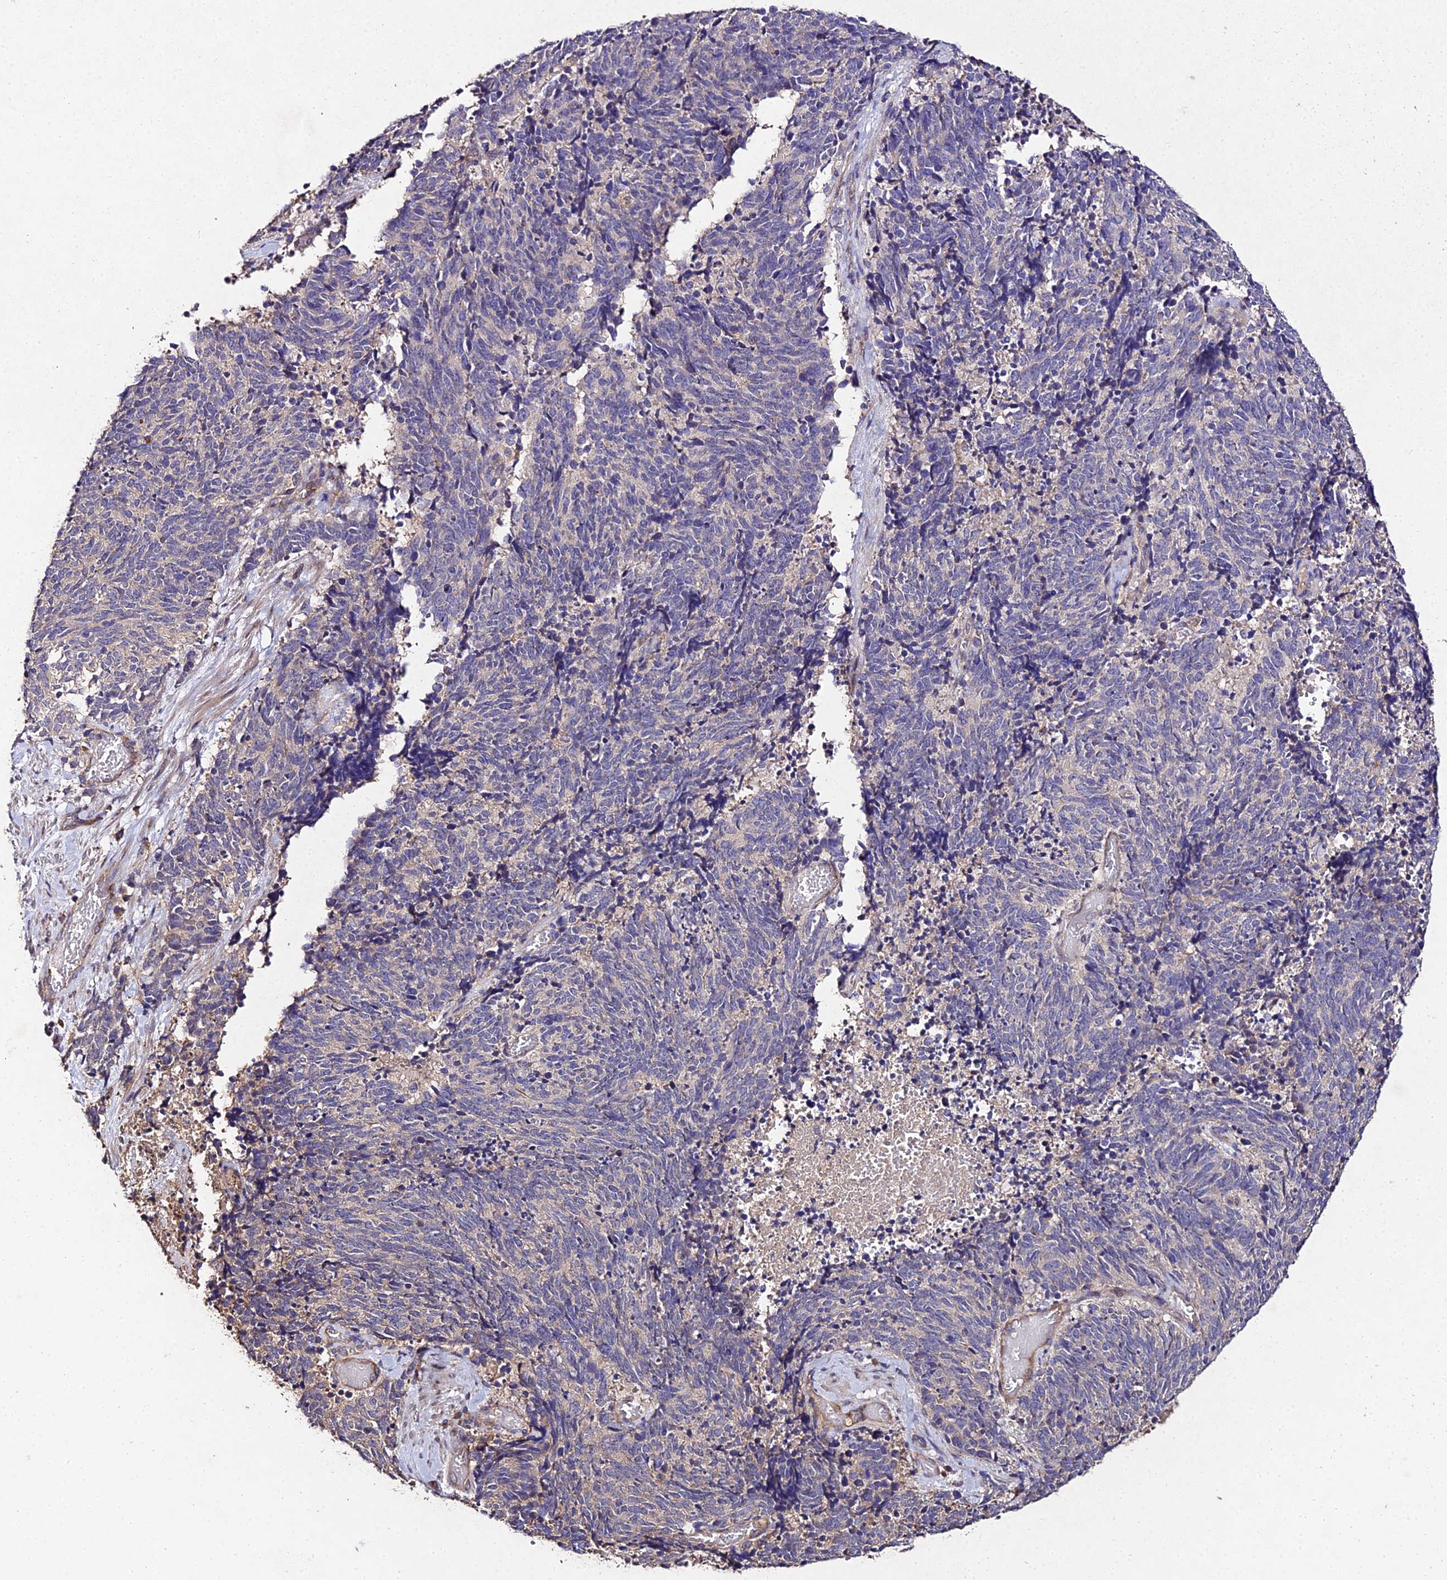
{"staining": {"intensity": "negative", "quantity": "none", "location": "none"}, "tissue": "cervical cancer", "cell_type": "Tumor cells", "image_type": "cancer", "snomed": [{"axis": "morphology", "description": "Squamous cell carcinoma, NOS"}, {"axis": "topography", "description": "Cervix"}], "caption": "A micrograph of human squamous cell carcinoma (cervical) is negative for staining in tumor cells.", "gene": "AP3M2", "patient": {"sex": "female", "age": 29}}